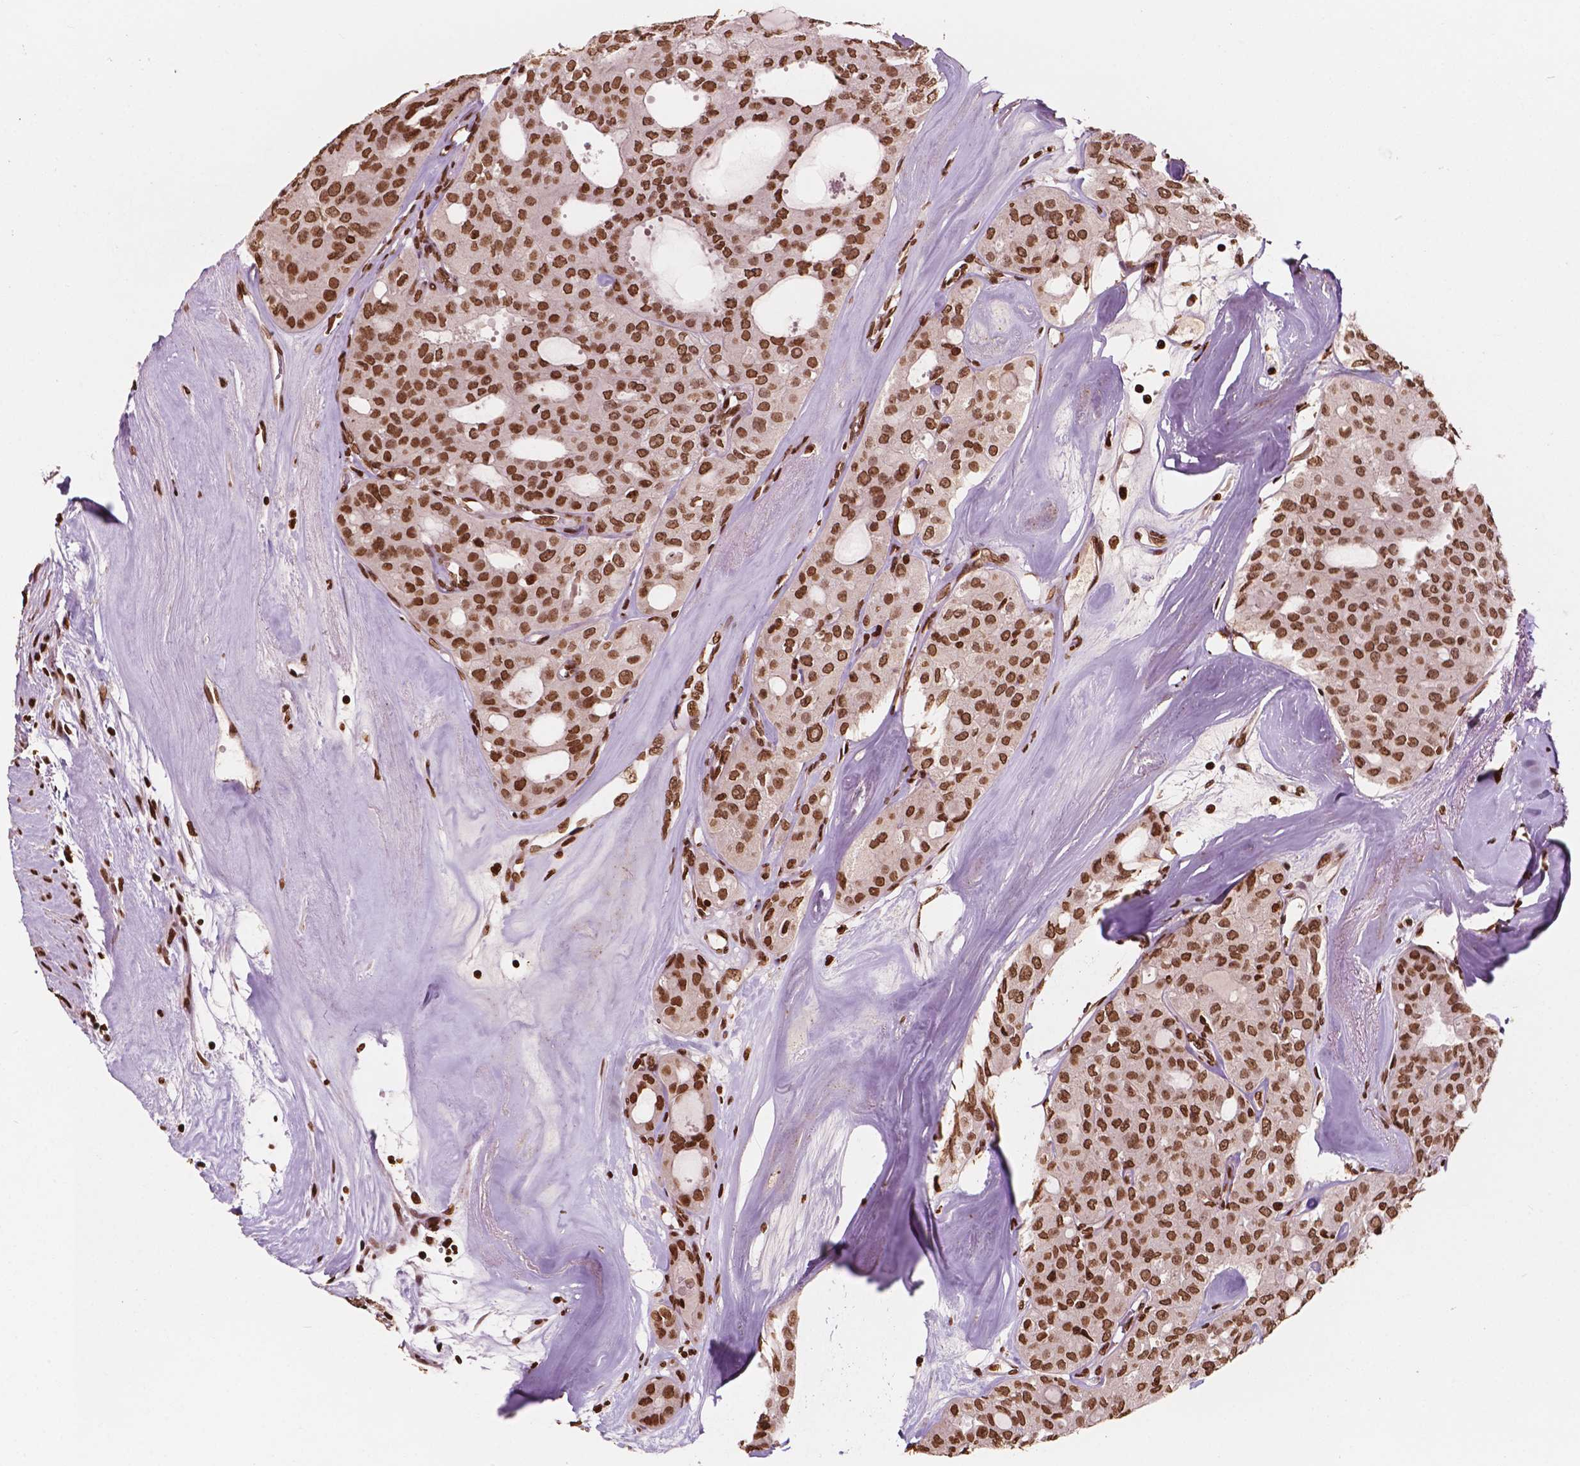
{"staining": {"intensity": "strong", "quantity": ">75%", "location": "nuclear"}, "tissue": "thyroid cancer", "cell_type": "Tumor cells", "image_type": "cancer", "snomed": [{"axis": "morphology", "description": "Follicular adenoma carcinoma, NOS"}, {"axis": "topography", "description": "Thyroid gland"}], "caption": "A brown stain highlights strong nuclear staining of a protein in thyroid cancer (follicular adenoma carcinoma) tumor cells.", "gene": "H3C7", "patient": {"sex": "male", "age": 75}}